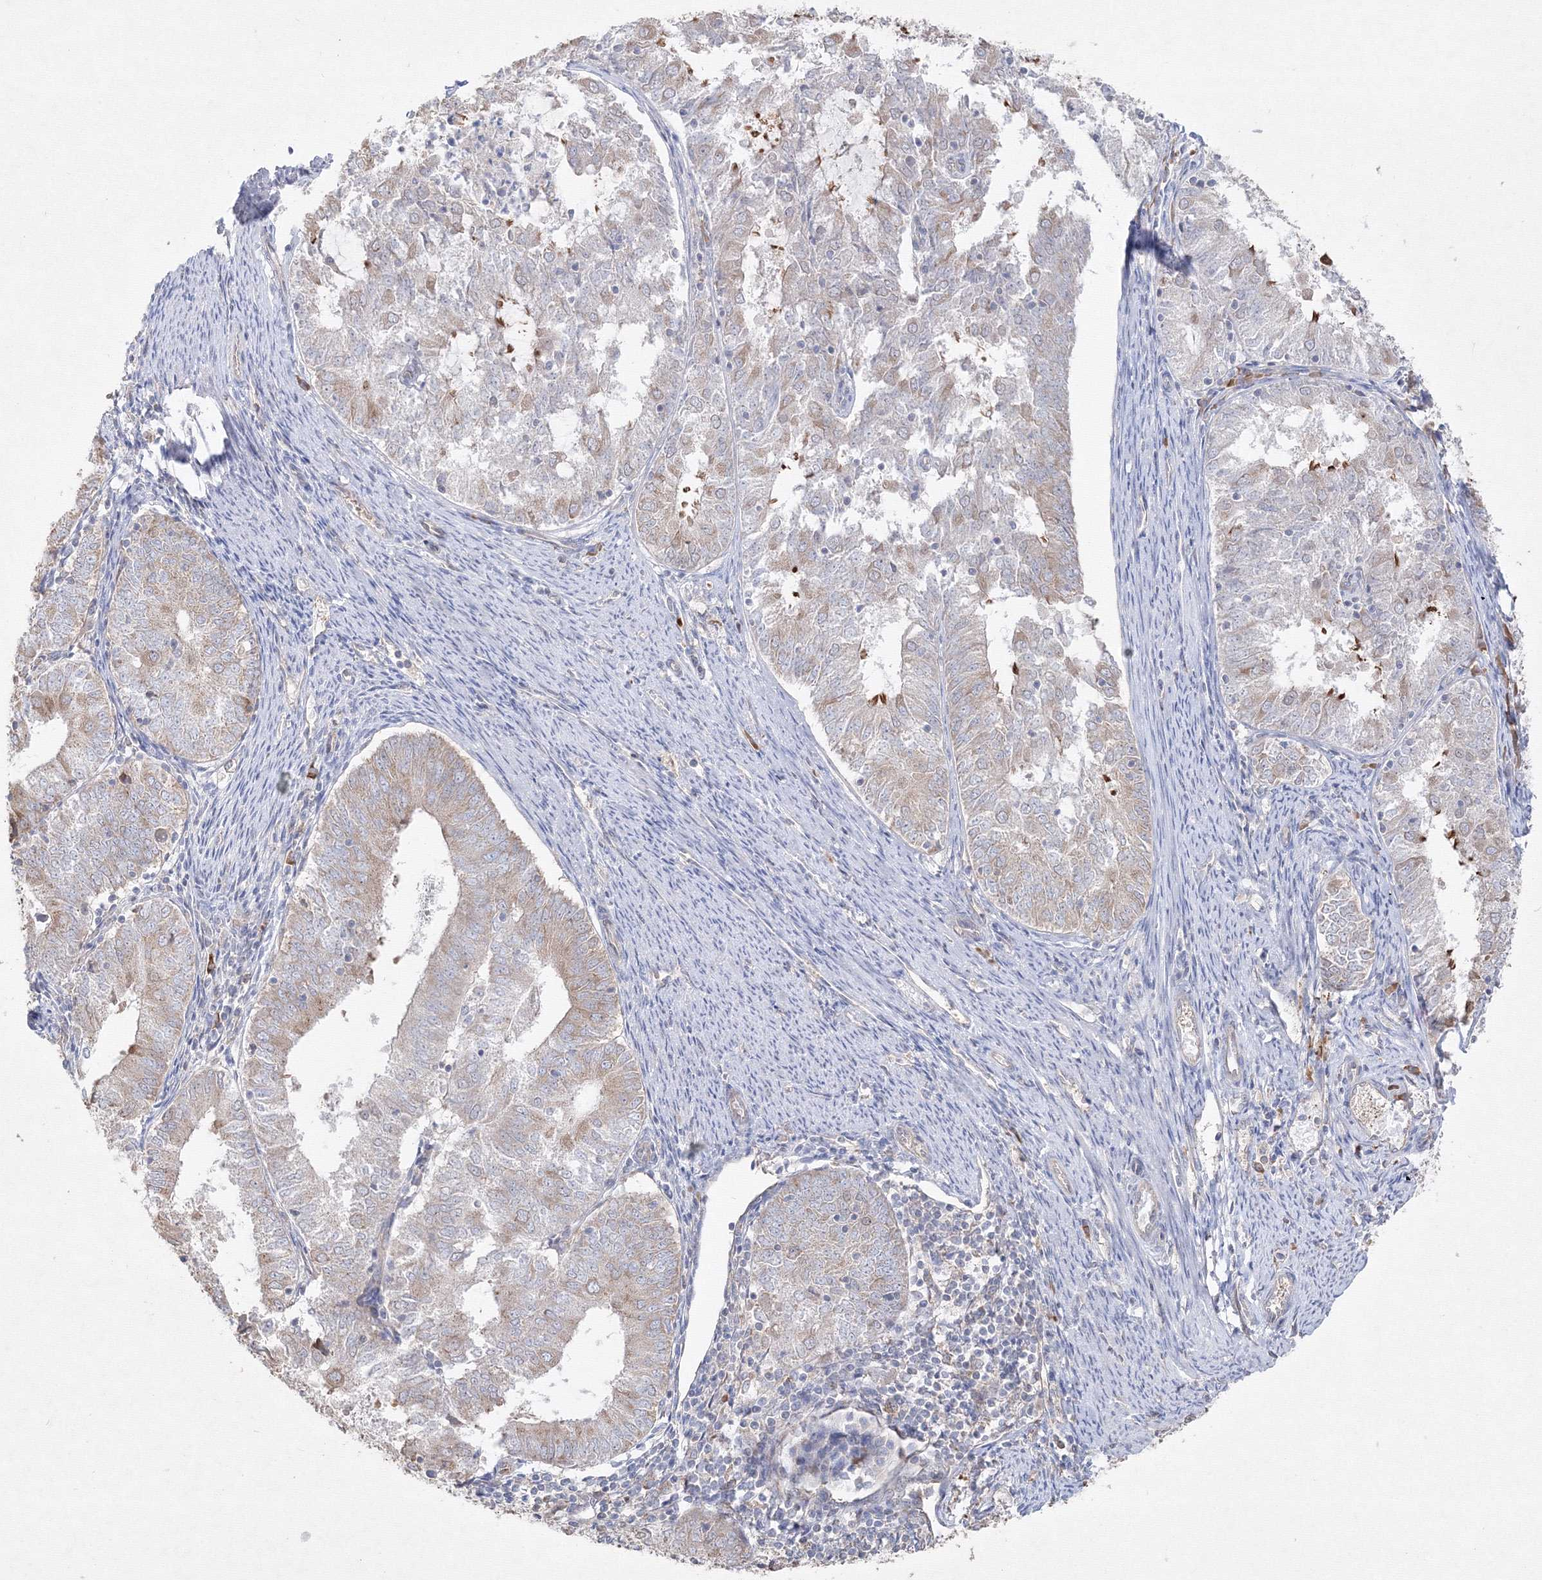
{"staining": {"intensity": "strong", "quantity": "<25%", "location": "cytoplasmic/membranous"}, "tissue": "endometrial cancer", "cell_type": "Tumor cells", "image_type": "cancer", "snomed": [{"axis": "morphology", "description": "Adenocarcinoma, NOS"}, {"axis": "topography", "description": "Endometrium"}], "caption": "Protein staining of endometrial adenocarcinoma tissue exhibits strong cytoplasmic/membranous expression in approximately <25% of tumor cells. Immunohistochemistry stains the protein in brown and the nuclei are stained blue.", "gene": "FBXL8", "patient": {"sex": "female", "age": 57}}